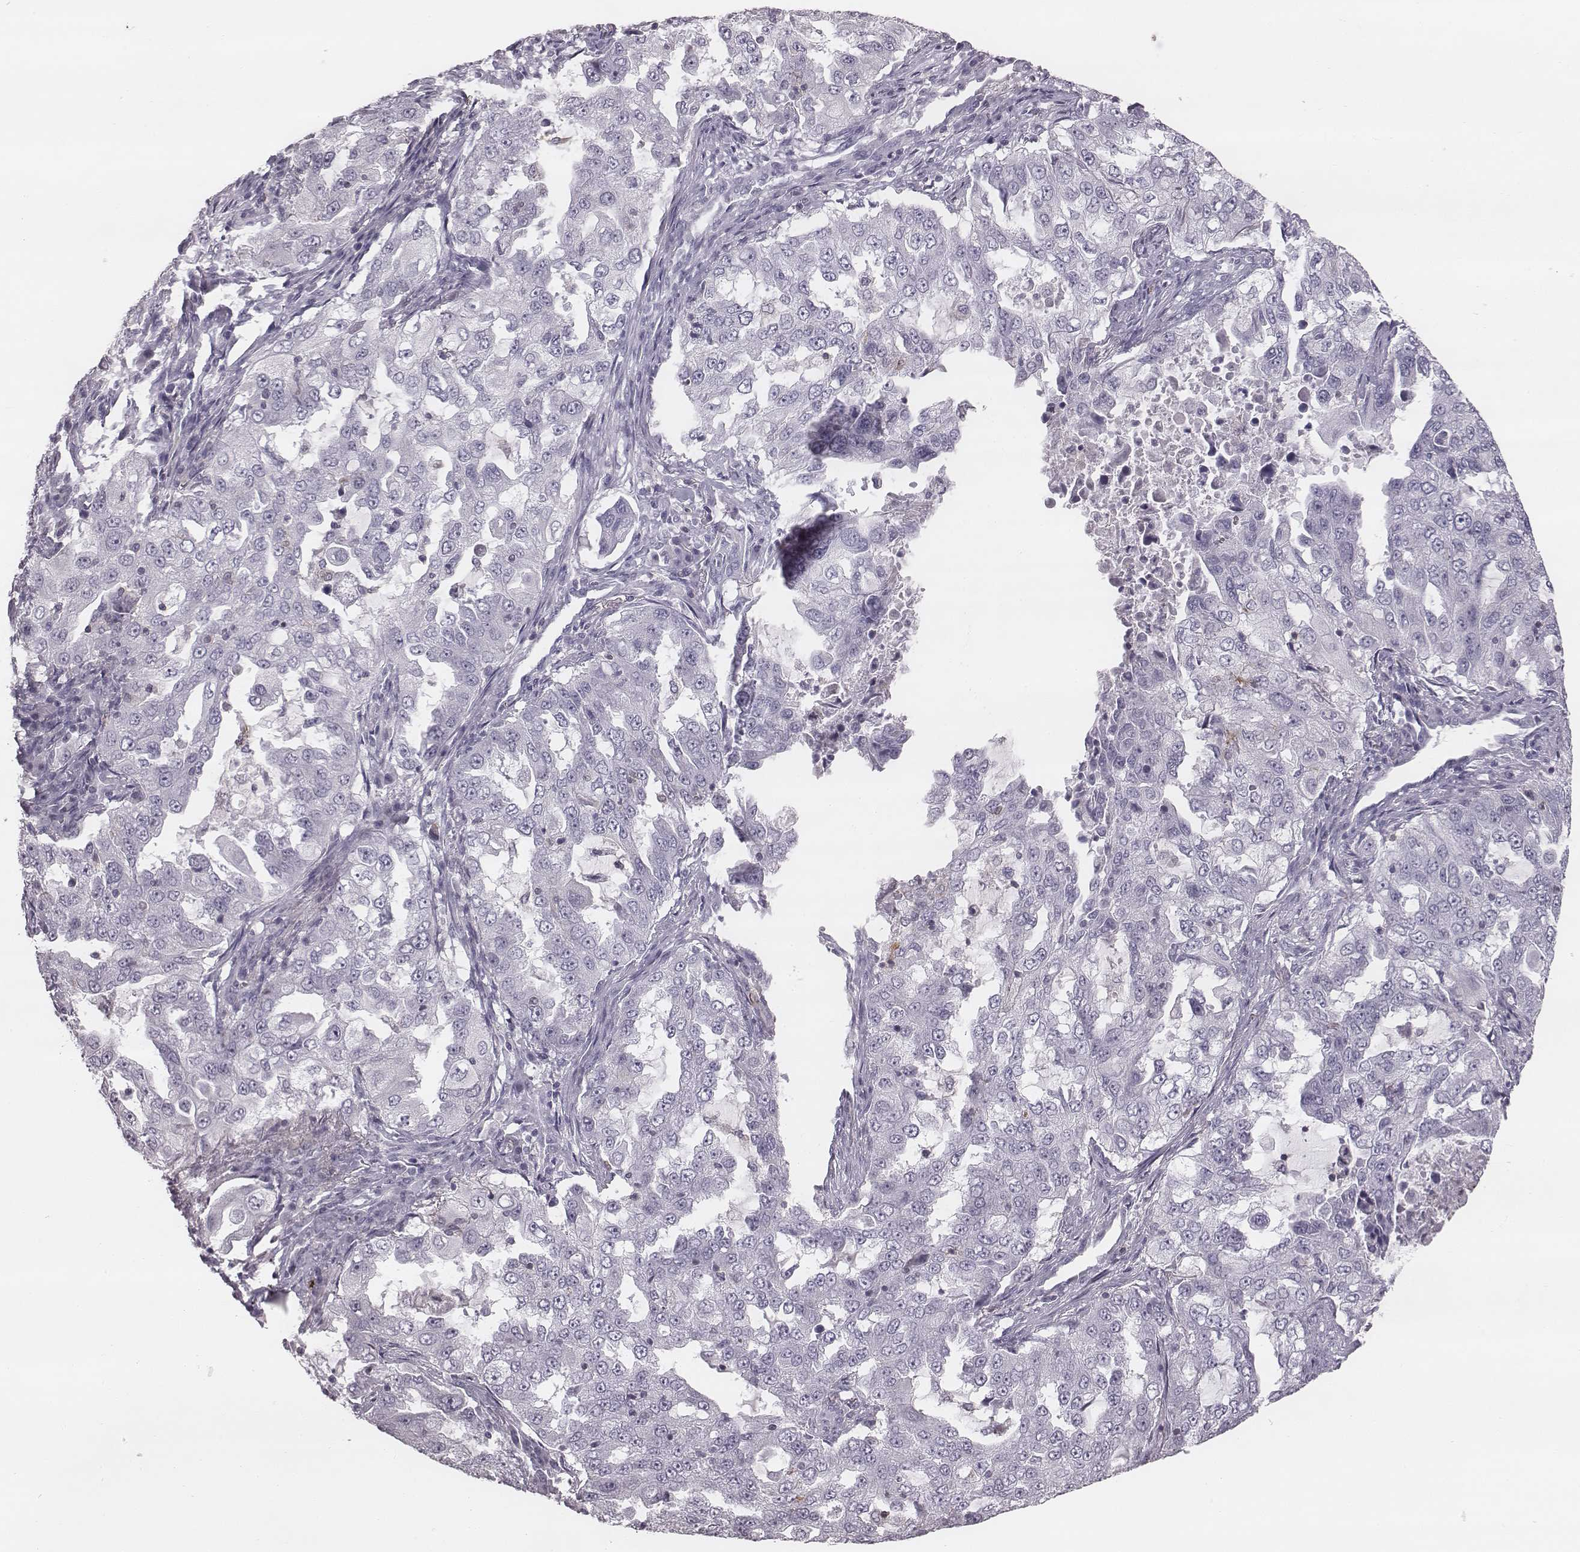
{"staining": {"intensity": "negative", "quantity": "none", "location": "none"}, "tissue": "lung cancer", "cell_type": "Tumor cells", "image_type": "cancer", "snomed": [{"axis": "morphology", "description": "Adenocarcinoma, NOS"}, {"axis": "topography", "description": "Lung"}], "caption": "Tumor cells are negative for brown protein staining in lung cancer.", "gene": "ZNF365", "patient": {"sex": "female", "age": 61}}